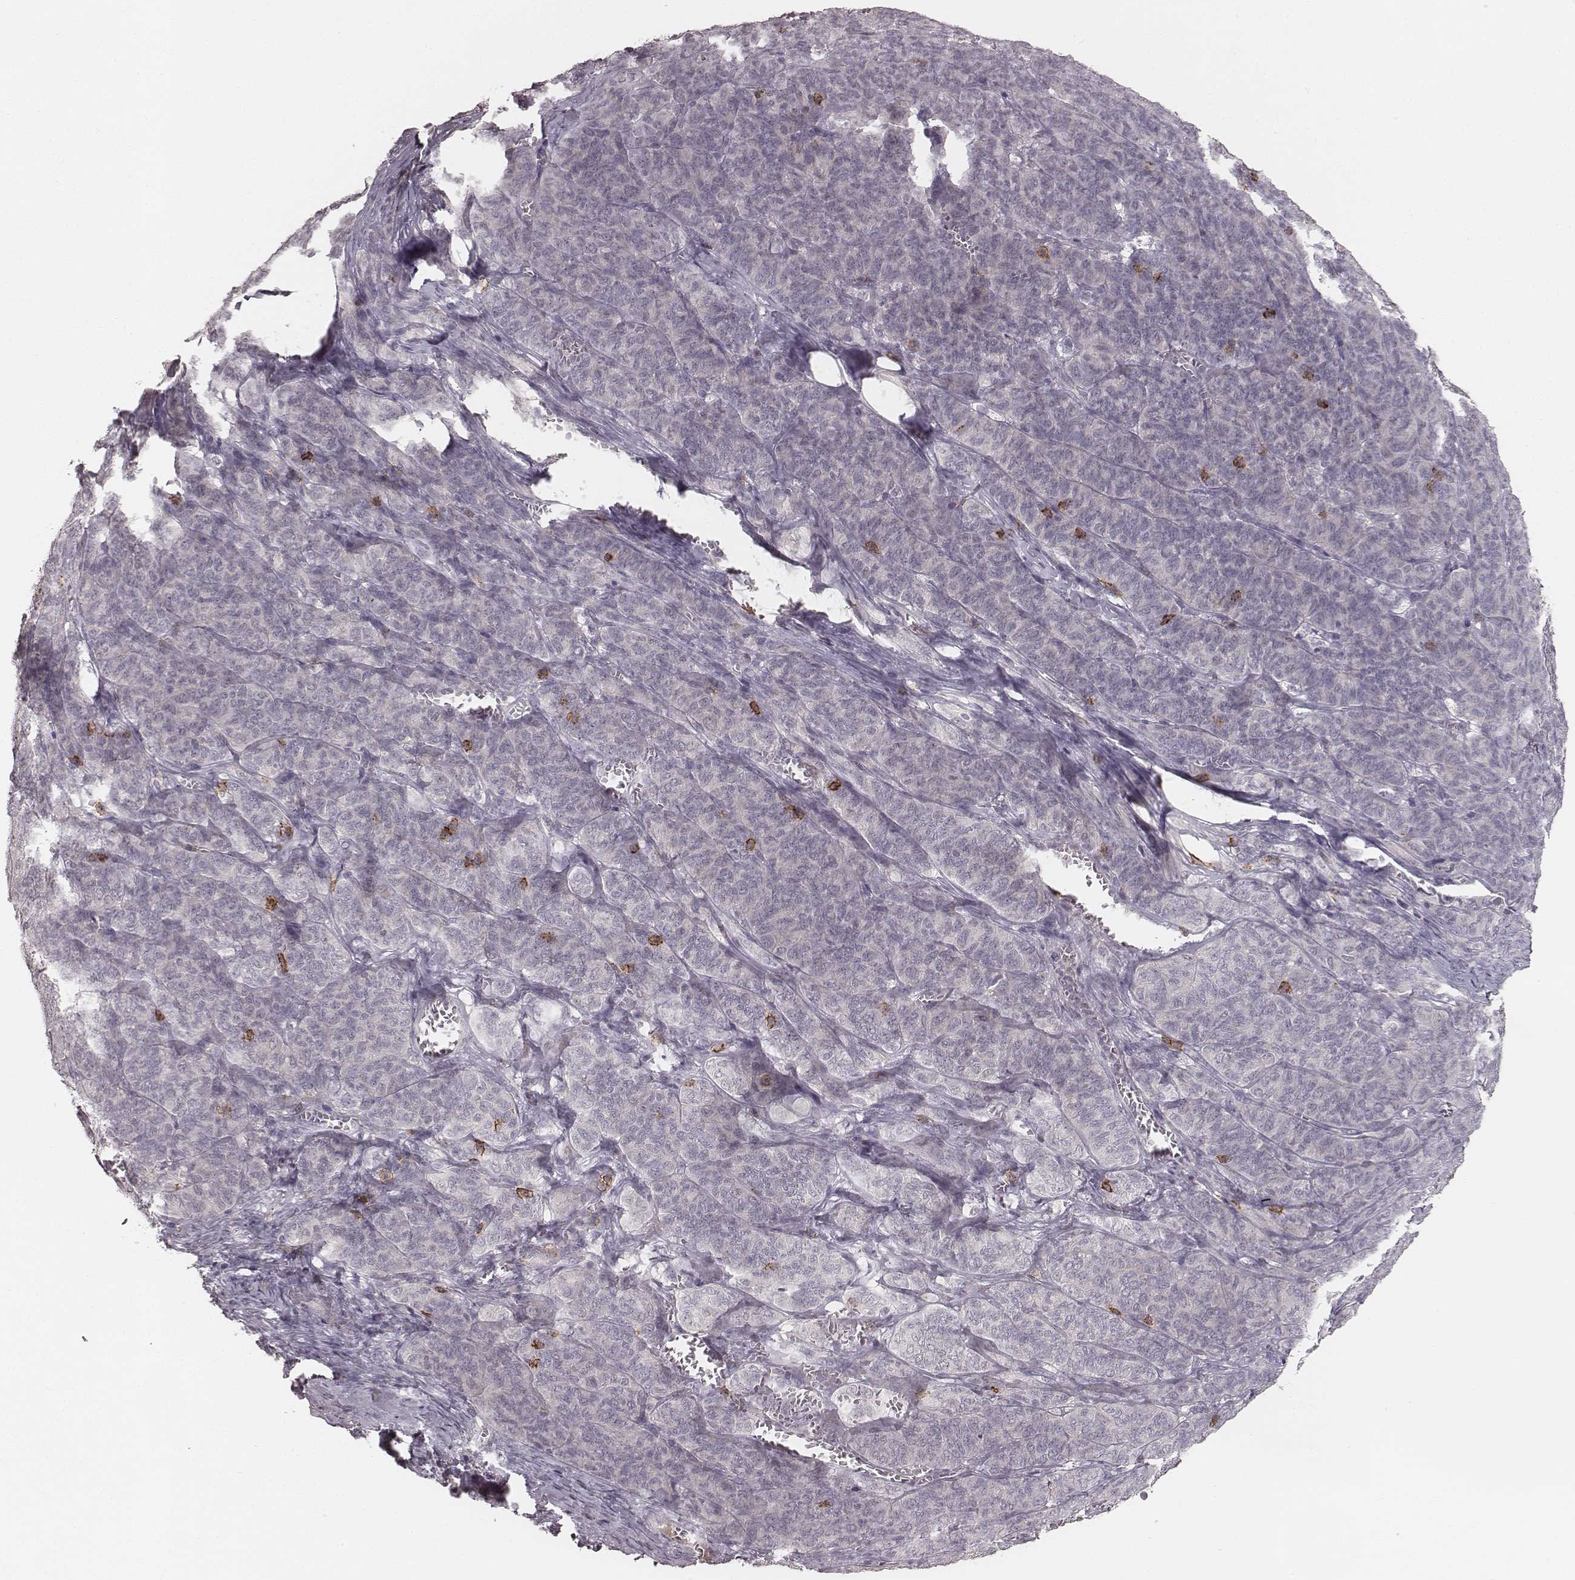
{"staining": {"intensity": "negative", "quantity": "none", "location": "none"}, "tissue": "ovarian cancer", "cell_type": "Tumor cells", "image_type": "cancer", "snomed": [{"axis": "morphology", "description": "Carcinoma, endometroid"}, {"axis": "topography", "description": "Ovary"}], "caption": "Micrograph shows no significant protein staining in tumor cells of ovarian endometroid carcinoma.", "gene": "CD8A", "patient": {"sex": "female", "age": 80}}